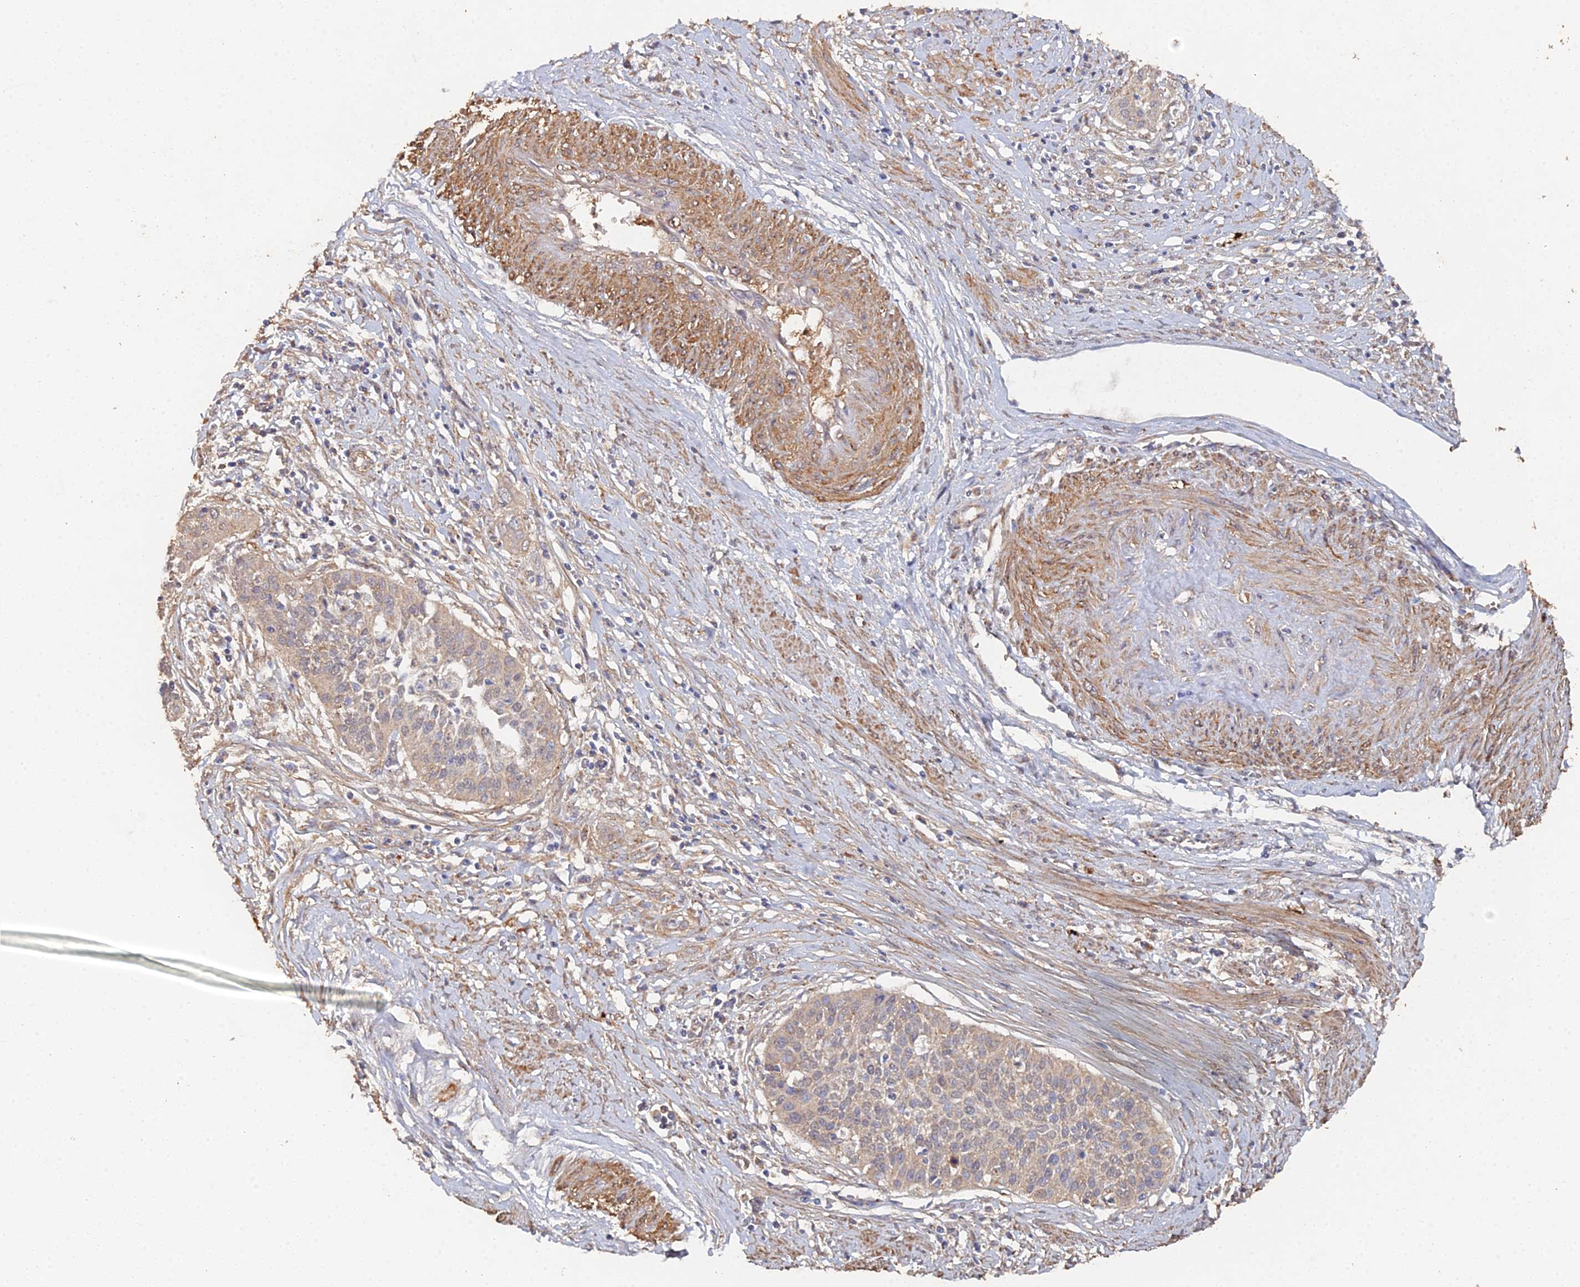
{"staining": {"intensity": "weak", "quantity": "25%-75%", "location": "cytoplasmic/membranous"}, "tissue": "cervical cancer", "cell_type": "Tumor cells", "image_type": "cancer", "snomed": [{"axis": "morphology", "description": "Squamous cell carcinoma, NOS"}, {"axis": "topography", "description": "Cervix"}], "caption": "Cervical cancer stained with a protein marker displays weak staining in tumor cells.", "gene": "SPANXN4", "patient": {"sex": "female", "age": 34}}